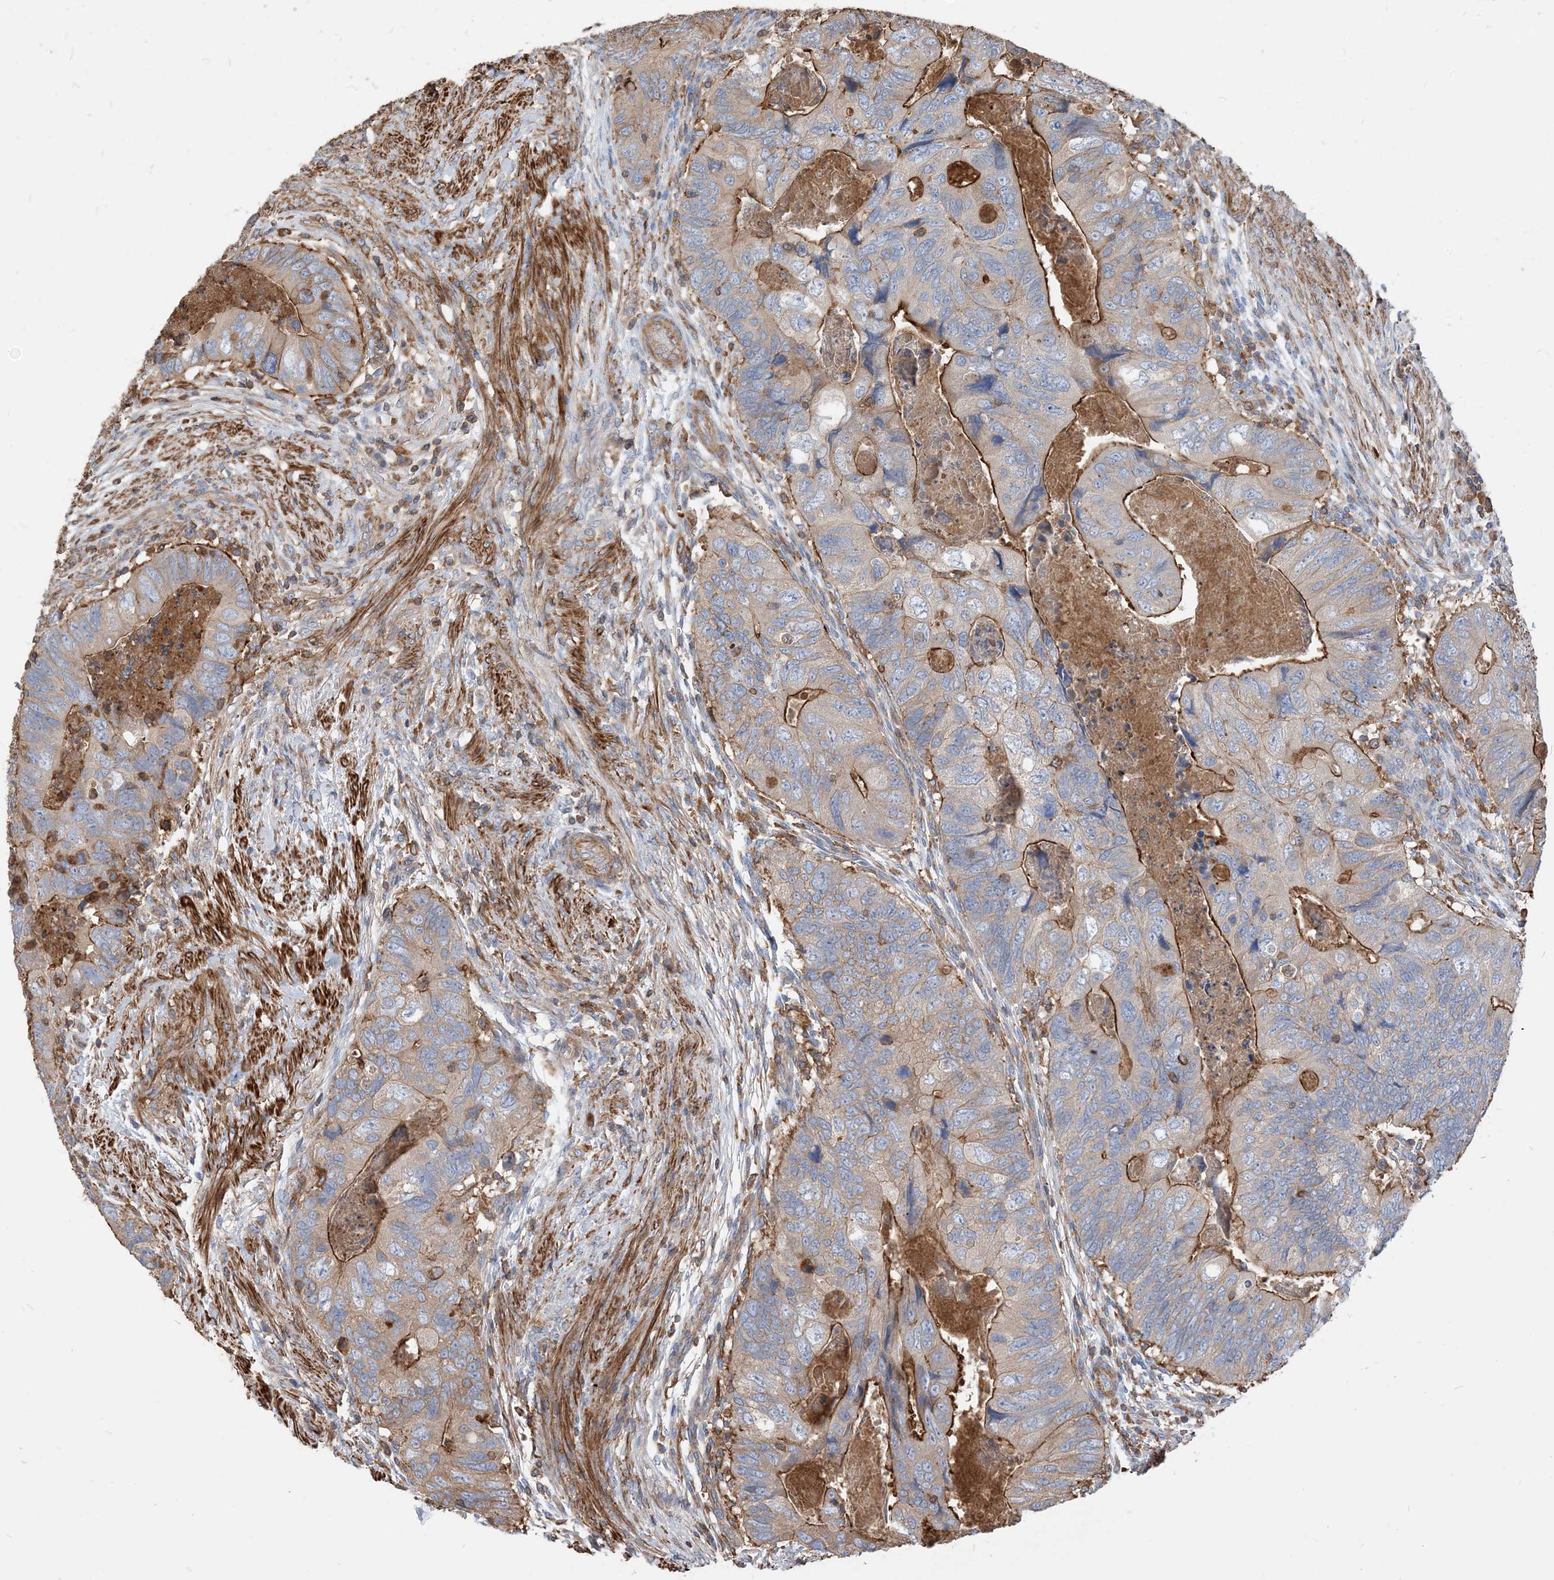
{"staining": {"intensity": "moderate", "quantity": "<25%", "location": "cytoplasmic/membranous"}, "tissue": "colorectal cancer", "cell_type": "Tumor cells", "image_type": "cancer", "snomed": [{"axis": "morphology", "description": "Adenocarcinoma, NOS"}, {"axis": "topography", "description": "Rectum"}], "caption": "Colorectal cancer stained for a protein demonstrates moderate cytoplasmic/membranous positivity in tumor cells.", "gene": "PARVG", "patient": {"sex": "male", "age": 63}}